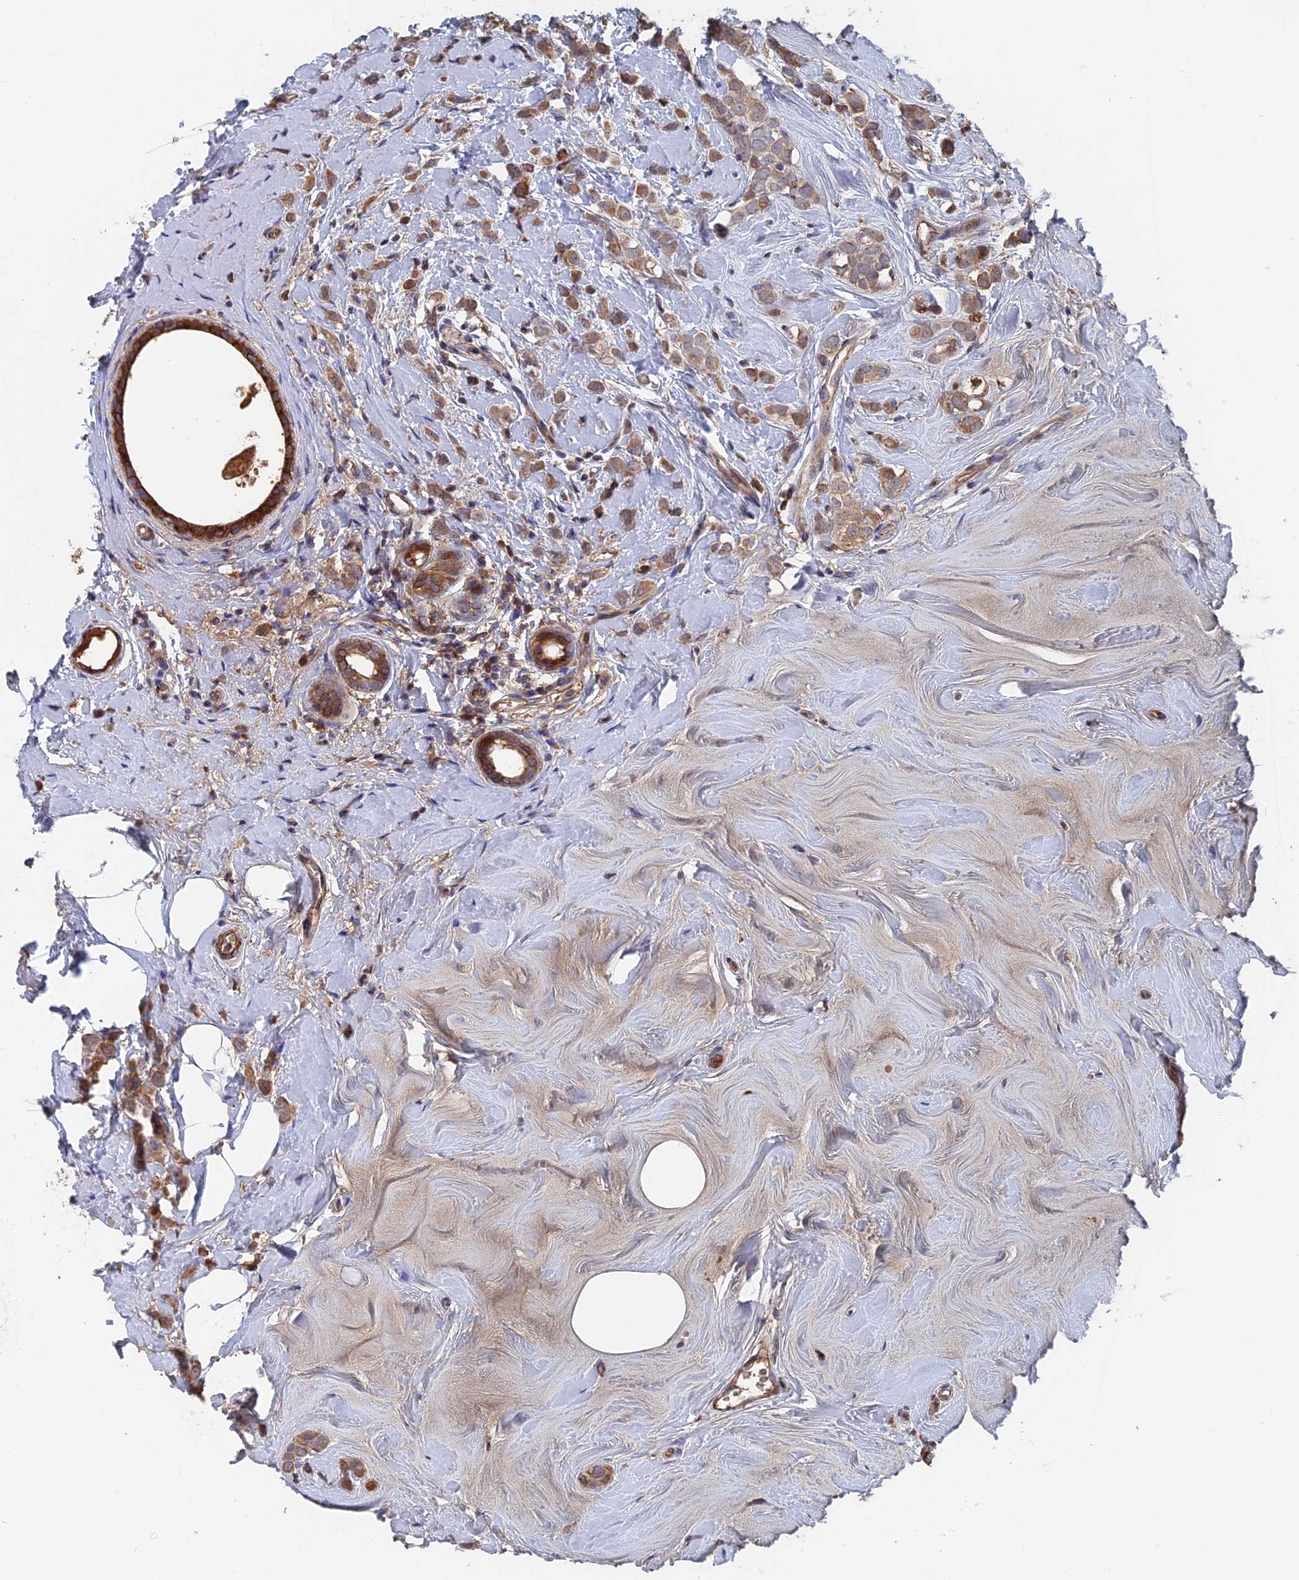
{"staining": {"intensity": "moderate", "quantity": ">75%", "location": "cytoplasmic/membranous"}, "tissue": "breast cancer", "cell_type": "Tumor cells", "image_type": "cancer", "snomed": [{"axis": "morphology", "description": "Lobular carcinoma"}, {"axis": "topography", "description": "Breast"}], "caption": "Immunohistochemistry (IHC) staining of lobular carcinoma (breast), which exhibits medium levels of moderate cytoplasmic/membranous positivity in approximately >75% of tumor cells indicating moderate cytoplasmic/membranous protein positivity. The staining was performed using DAB (brown) for protein detection and nuclei were counterstained in hematoxylin (blue).", "gene": "SLC33A1", "patient": {"sex": "female", "age": 47}}